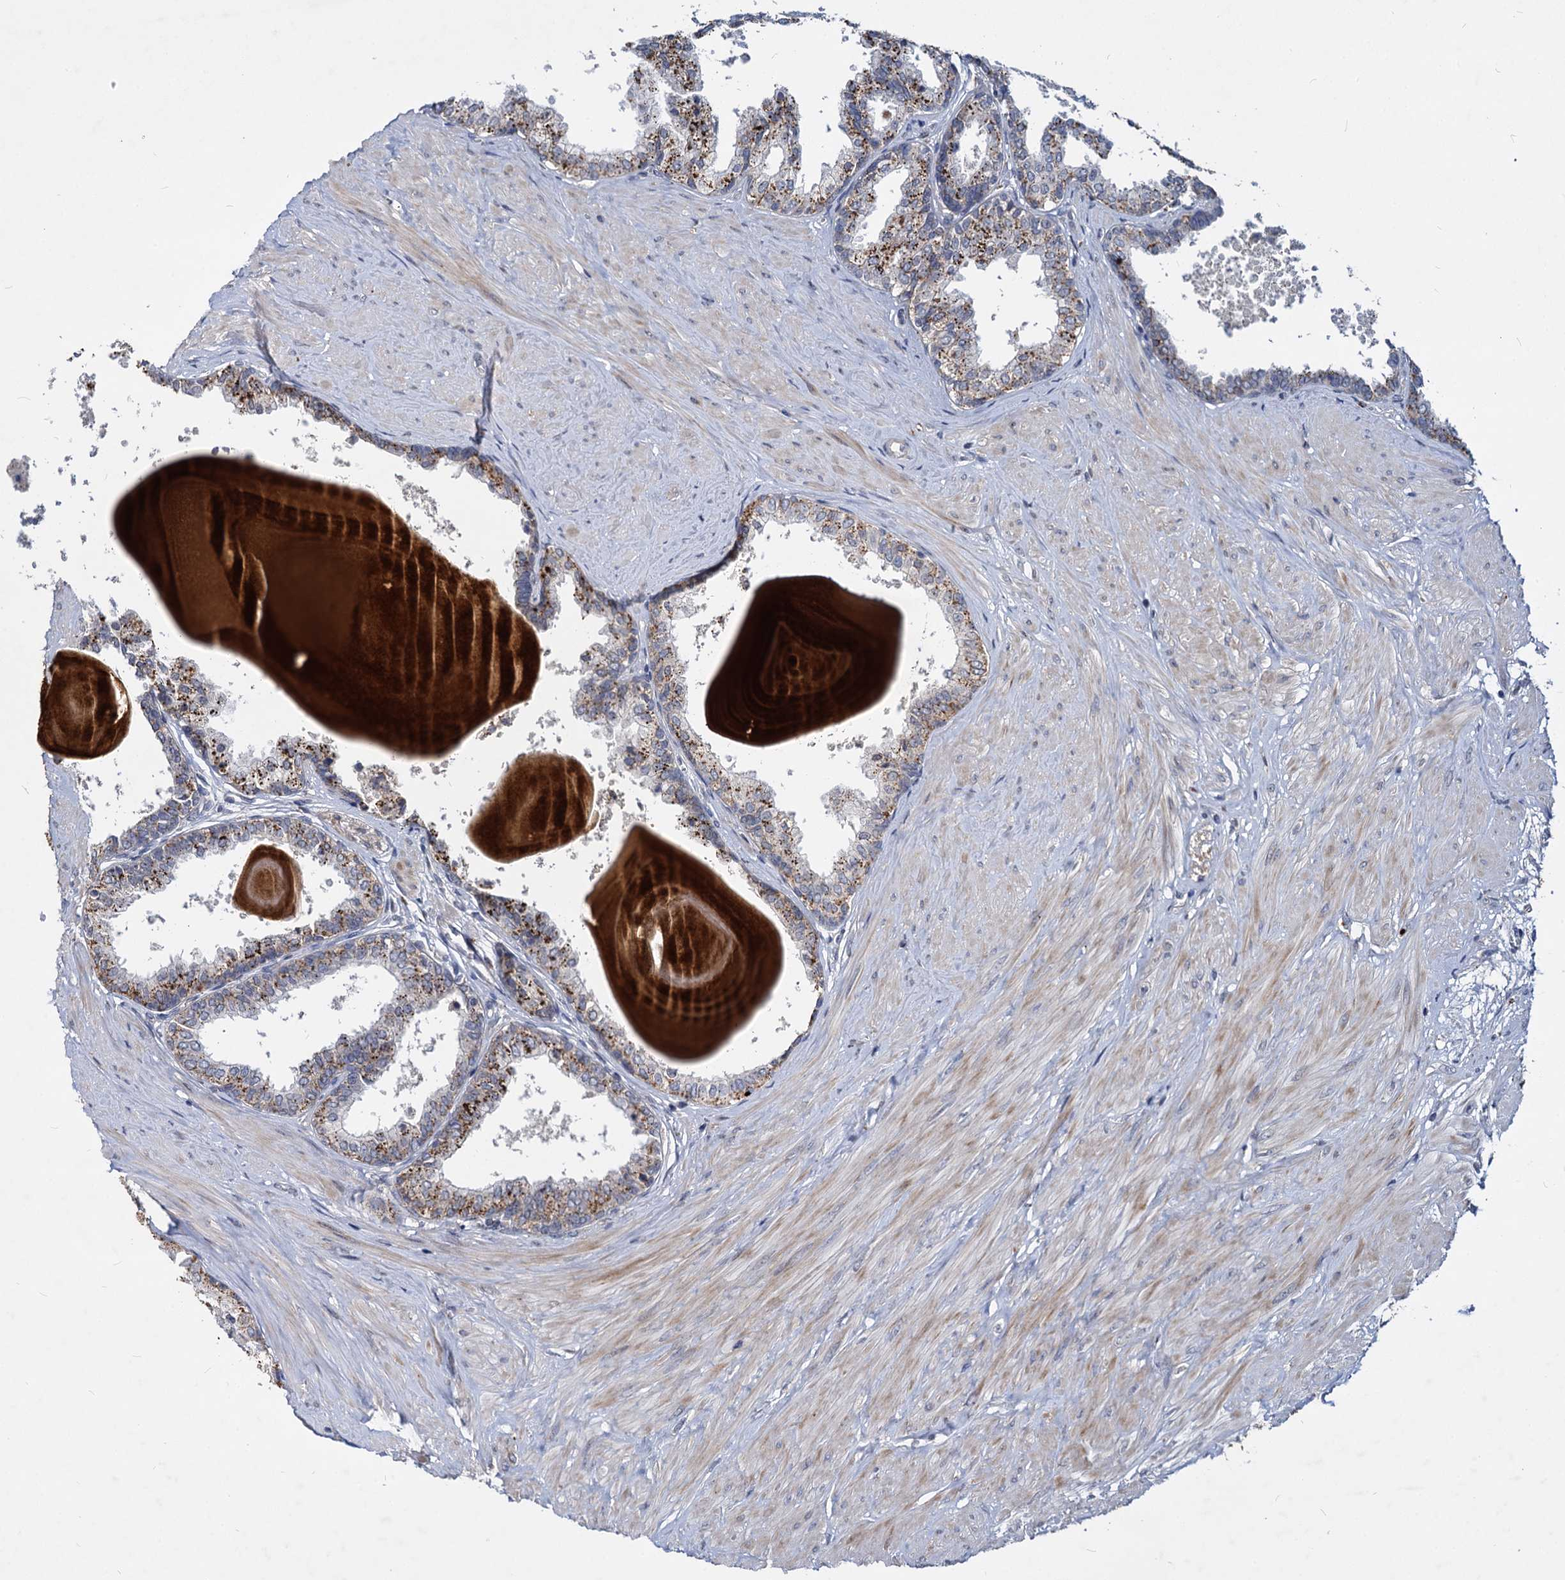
{"staining": {"intensity": "moderate", "quantity": ">75%", "location": "cytoplasmic/membranous"}, "tissue": "prostate", "cell_type": "Glandular cells", "image_type": "normal", "snomed": [{"axis": "morphology", "description": "Normal tissue, NOS"}, {"axis": "topography", "description": "Prostate"}], "caption": "Immunohistochemistry (IHC) of unremarkable prostate demonstrates medium levels of moderate cytoplasmic/membranous staining in about >75% of glandular cells.", "gene": "C11orf86", "patient": {"sex": "male", "age": 48}}